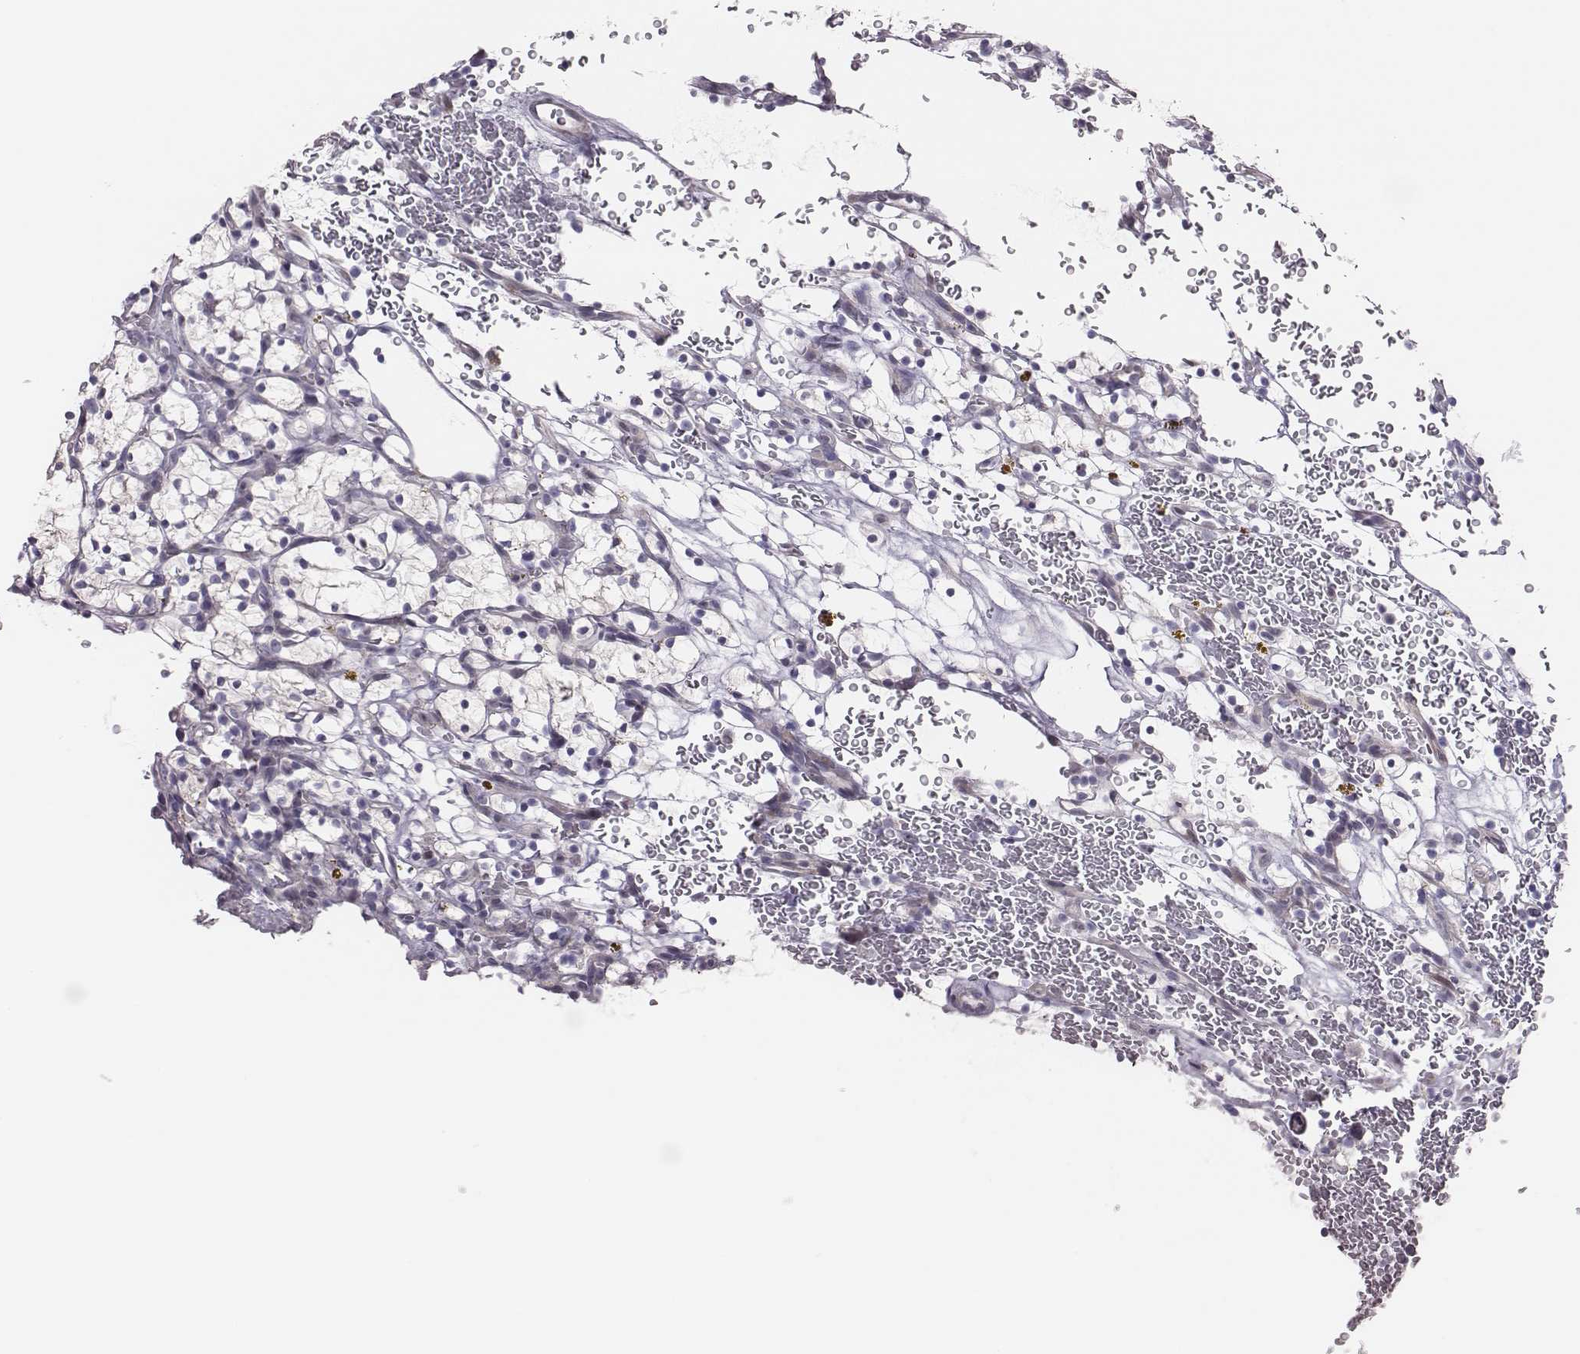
{"staining": {"intensity": "negative", "quantity": "none", "location": "none"}, "tissue": "renal cancer", "cell_type": "Tumor cells", "image_type": "cancer", "snomed": [{"axis": "morphology", "description": "Adenocarcinoma, NOS"}, {"axis": "topography", "description": "Kidney"}], "caption": "DAB (3,3'-diaminobenzidine) immunohistochemical staining of human renal adenocarcinoma displays no significant expression in tumor cells.", "gene": "SCML2", "patient": {"sex": "female", "age": 64}}